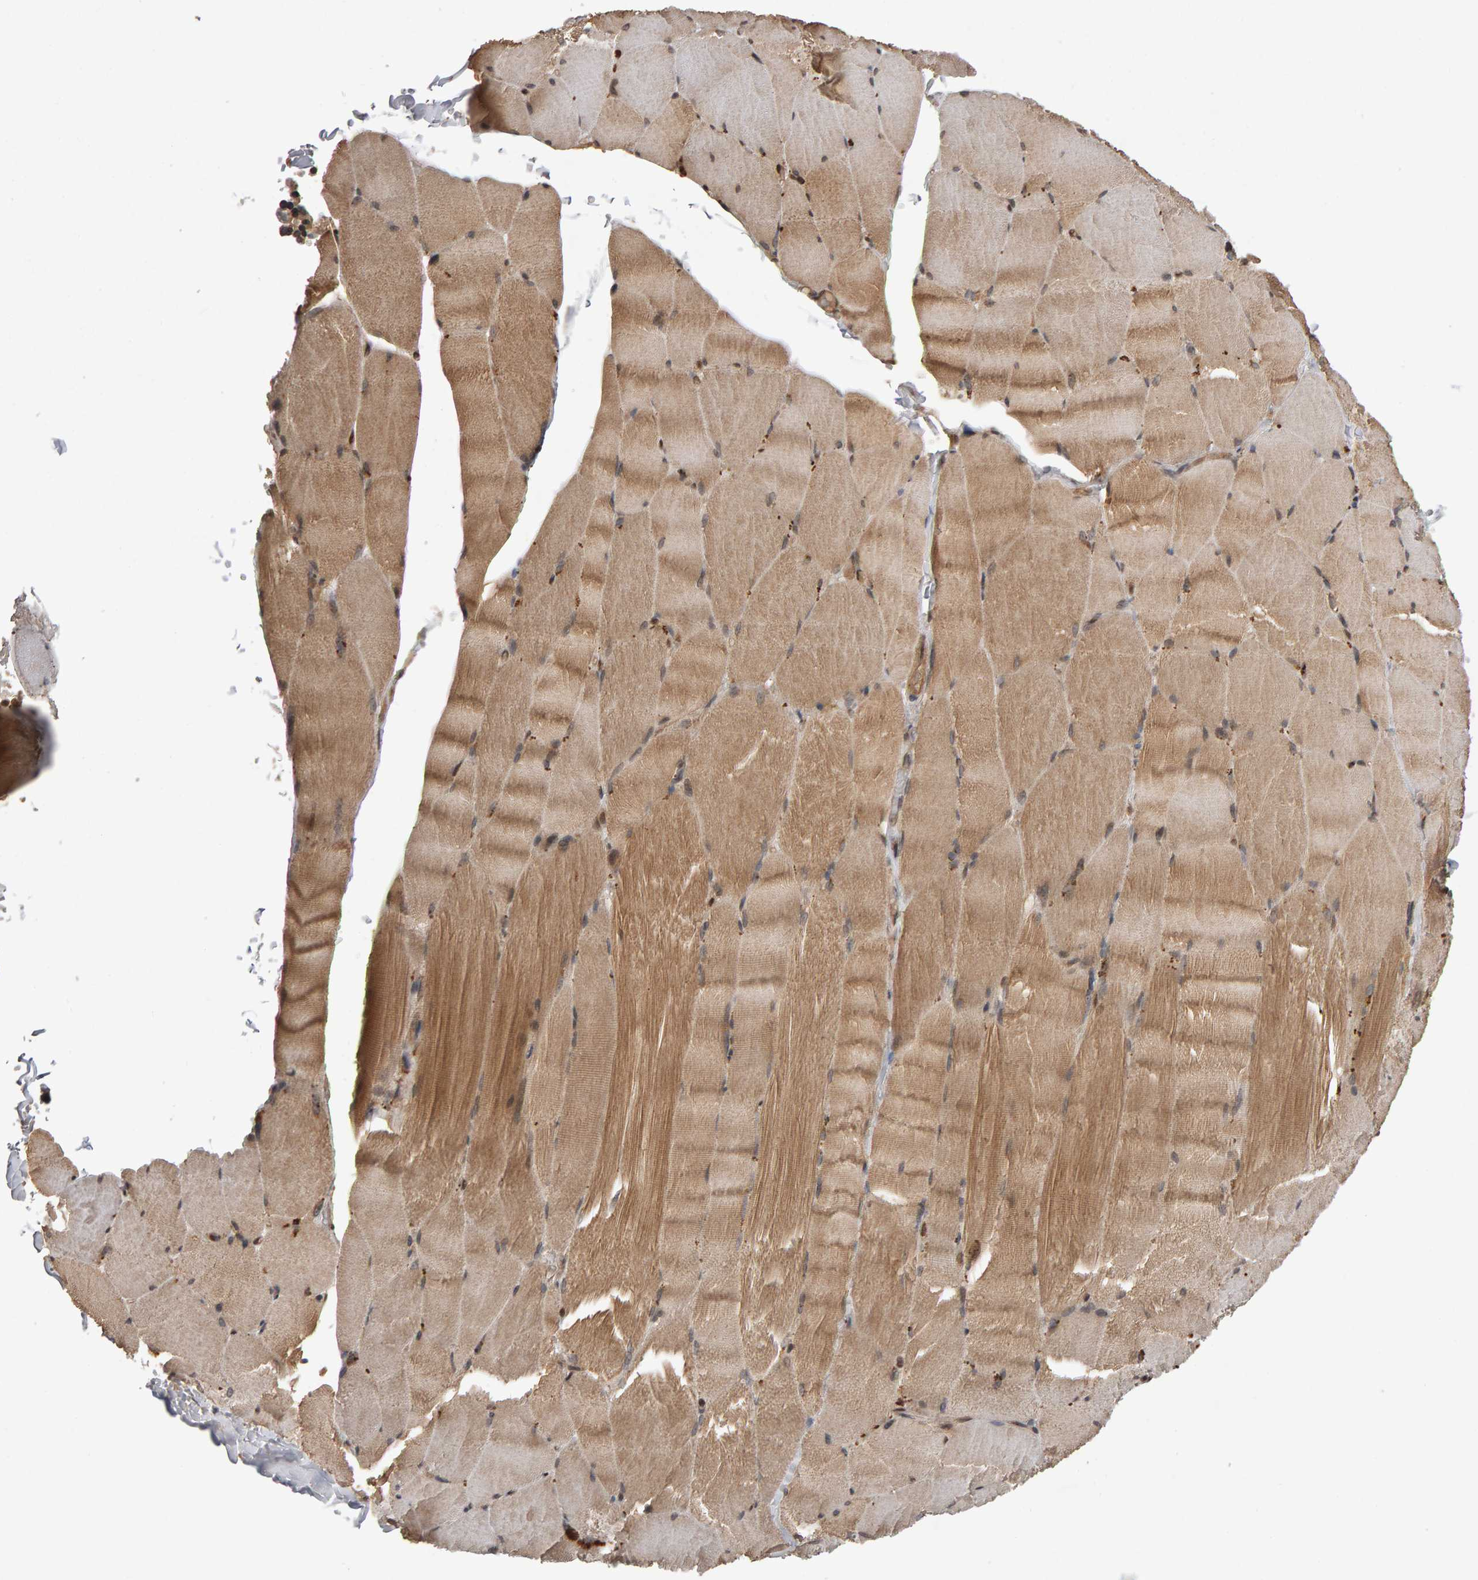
{"staining": {"intensity": "moderate", "quantity": ">75%", "location": "cytoplasmic/membranous"}, "tissue": "skeletal muscle", "cell_type": "Myocytes", "image_type": "normal", "snomed": [{"axis": "morphology", "description": "Normal tissue, NOS"}, {"axis": "topography", "description": "Skin"}, {"axis": "topography", "description": "Skeletal muscle"}], "caption": "Protein staining of normal skeletal muscle exhibits moderate cytoplasmic/membranous expression in approximately >75% of myocytes.", "gene": "SCRIB", "patient": {"sex": "male", "age": 83}}